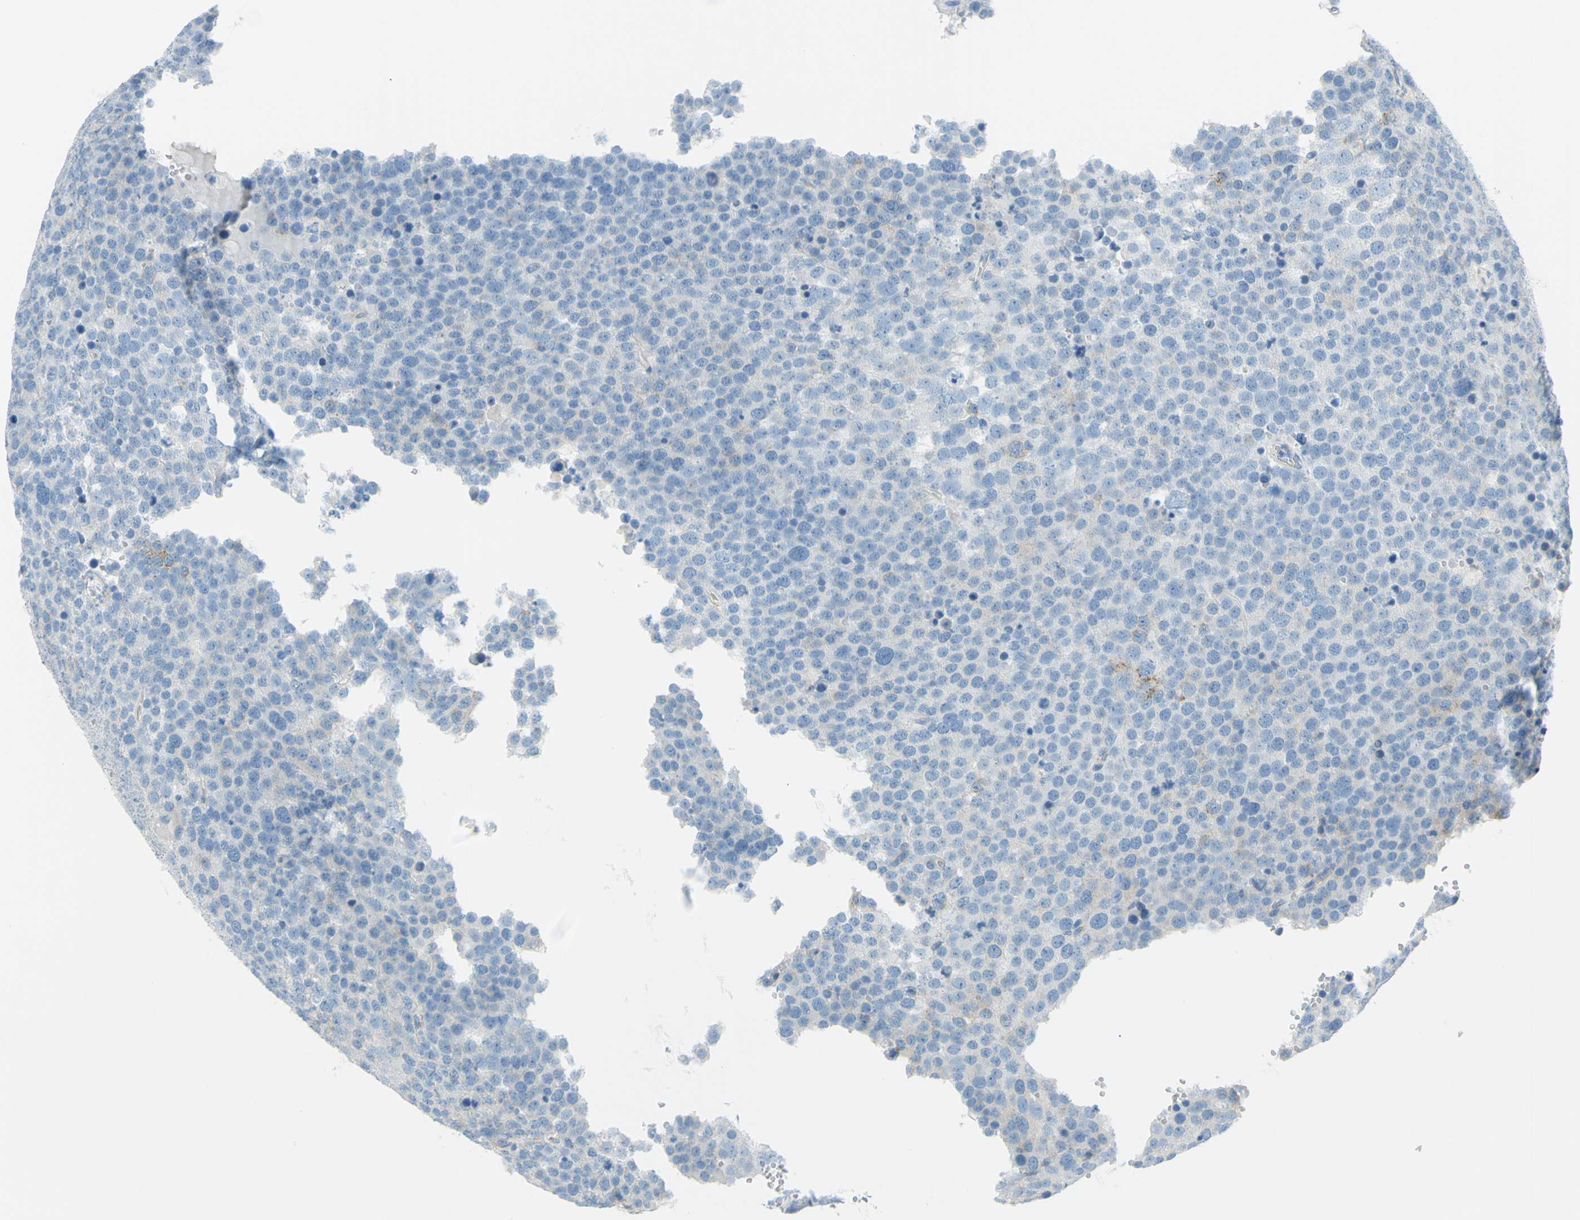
{"staining": {"intensity": "negative", "quantity": "none", "location": "none"}, "tissue": "testis cancer", "cell_type": "Tumor cells", "image_type": "cancer", "snomed": [{"axis": "morphology", "description": "Seminoma, NOS"}, {"axis": "topography", "description": "Testis"}], "caption": "Tumor cells are negative for protein expression in human testis cancer.", "gene": "FRMD4B", "patient": {"sex": "male", "age": 71}}